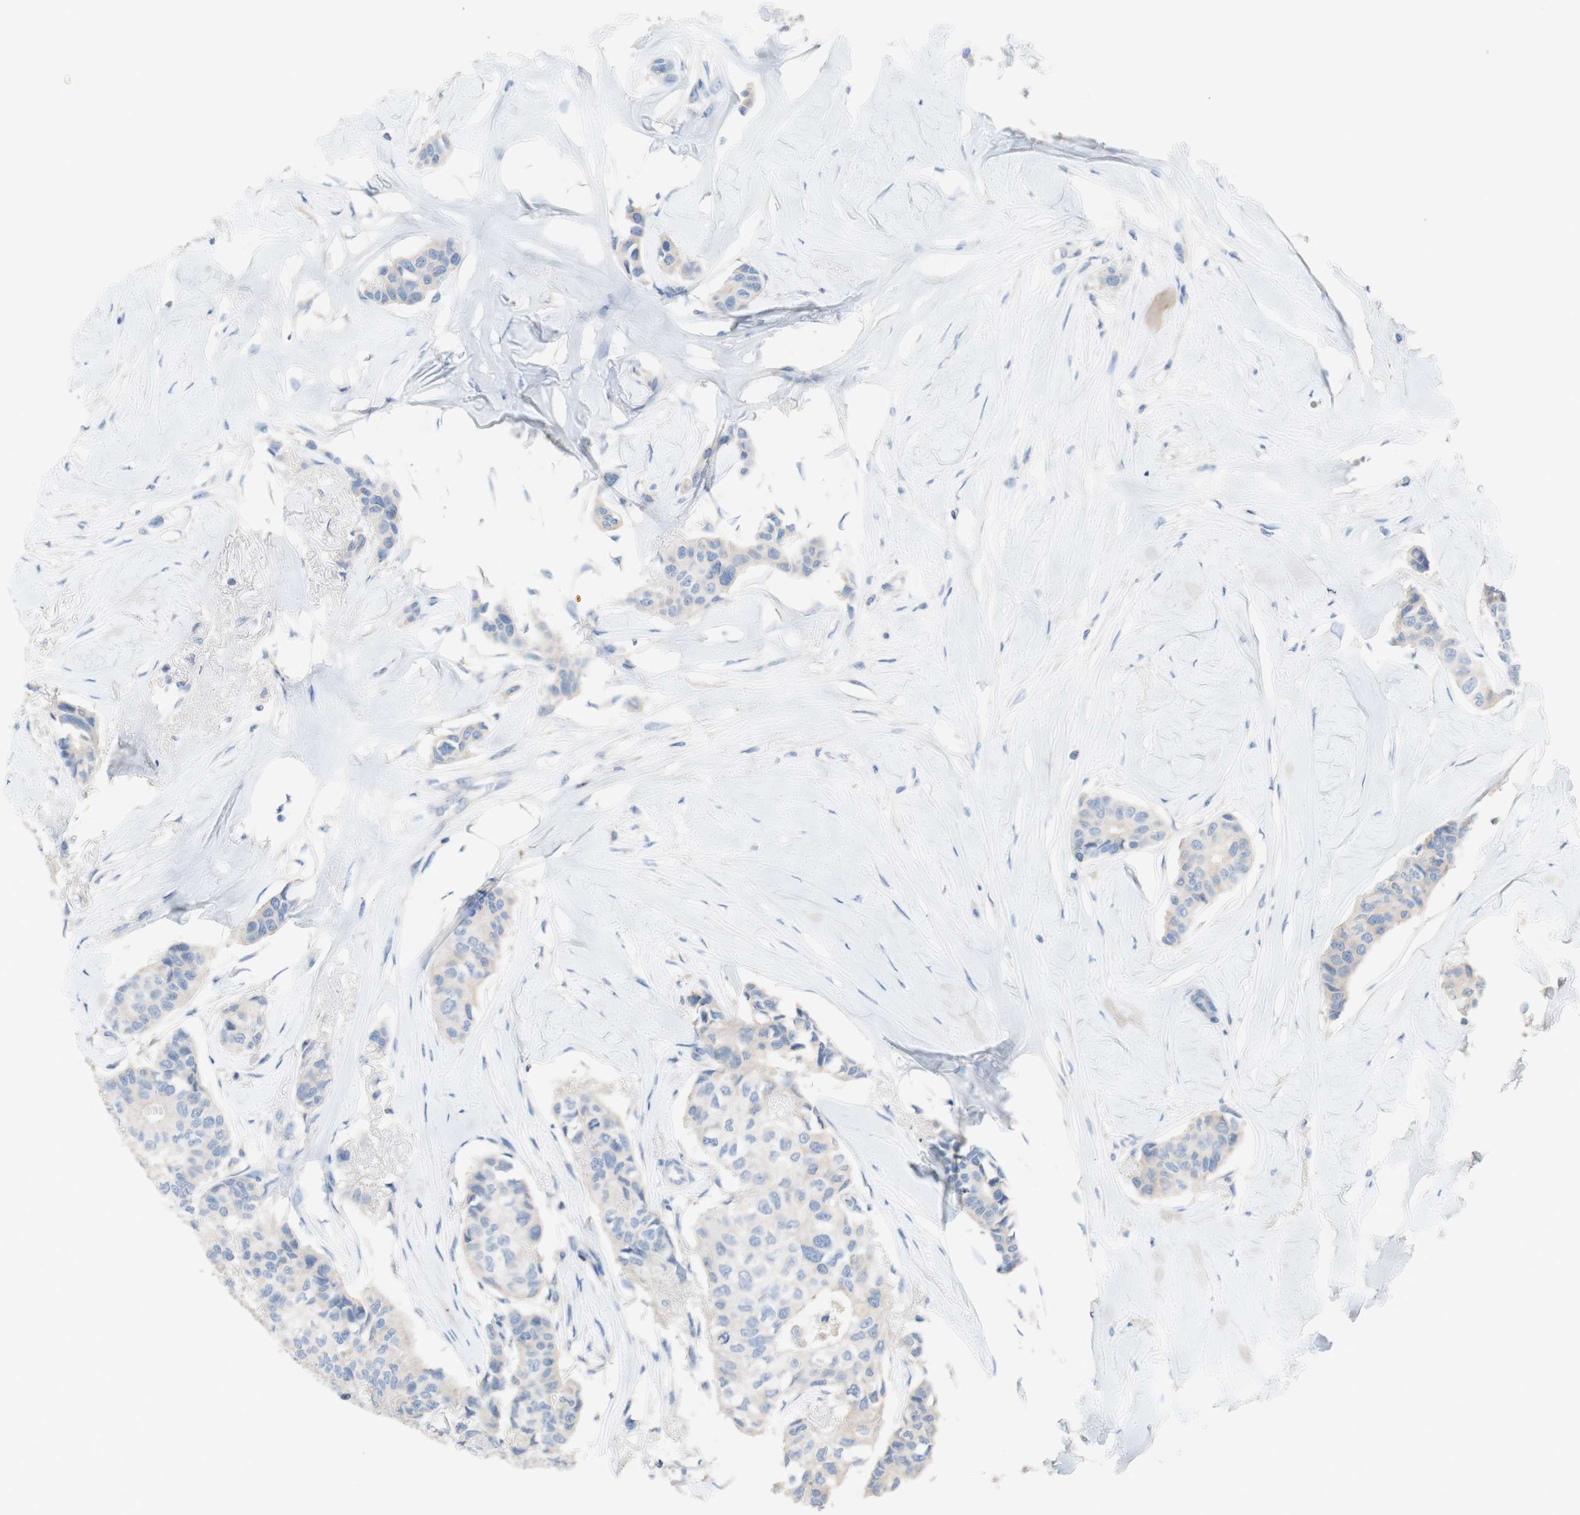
{"staining": {"intensity": "negative", "quantity": "none", "location": "none"}, "tissue": "breast cancer", "cell_type": "Tumor cells", "image_type": "cancer", "snomed": [{"axis": "morphology", "description": "Duct carcinoma"}, {"axis": "topography", "description": "Breast"}], "caption": "This histopathology image is of invasive ductal carcinoma (breast) stained with IHC to label a protein in brown with the nuclei are counter-stained blue. There is no staining in tumor cells.", "gene": "PACSIN1", "patient": {"sex": "female", "age": 80}}